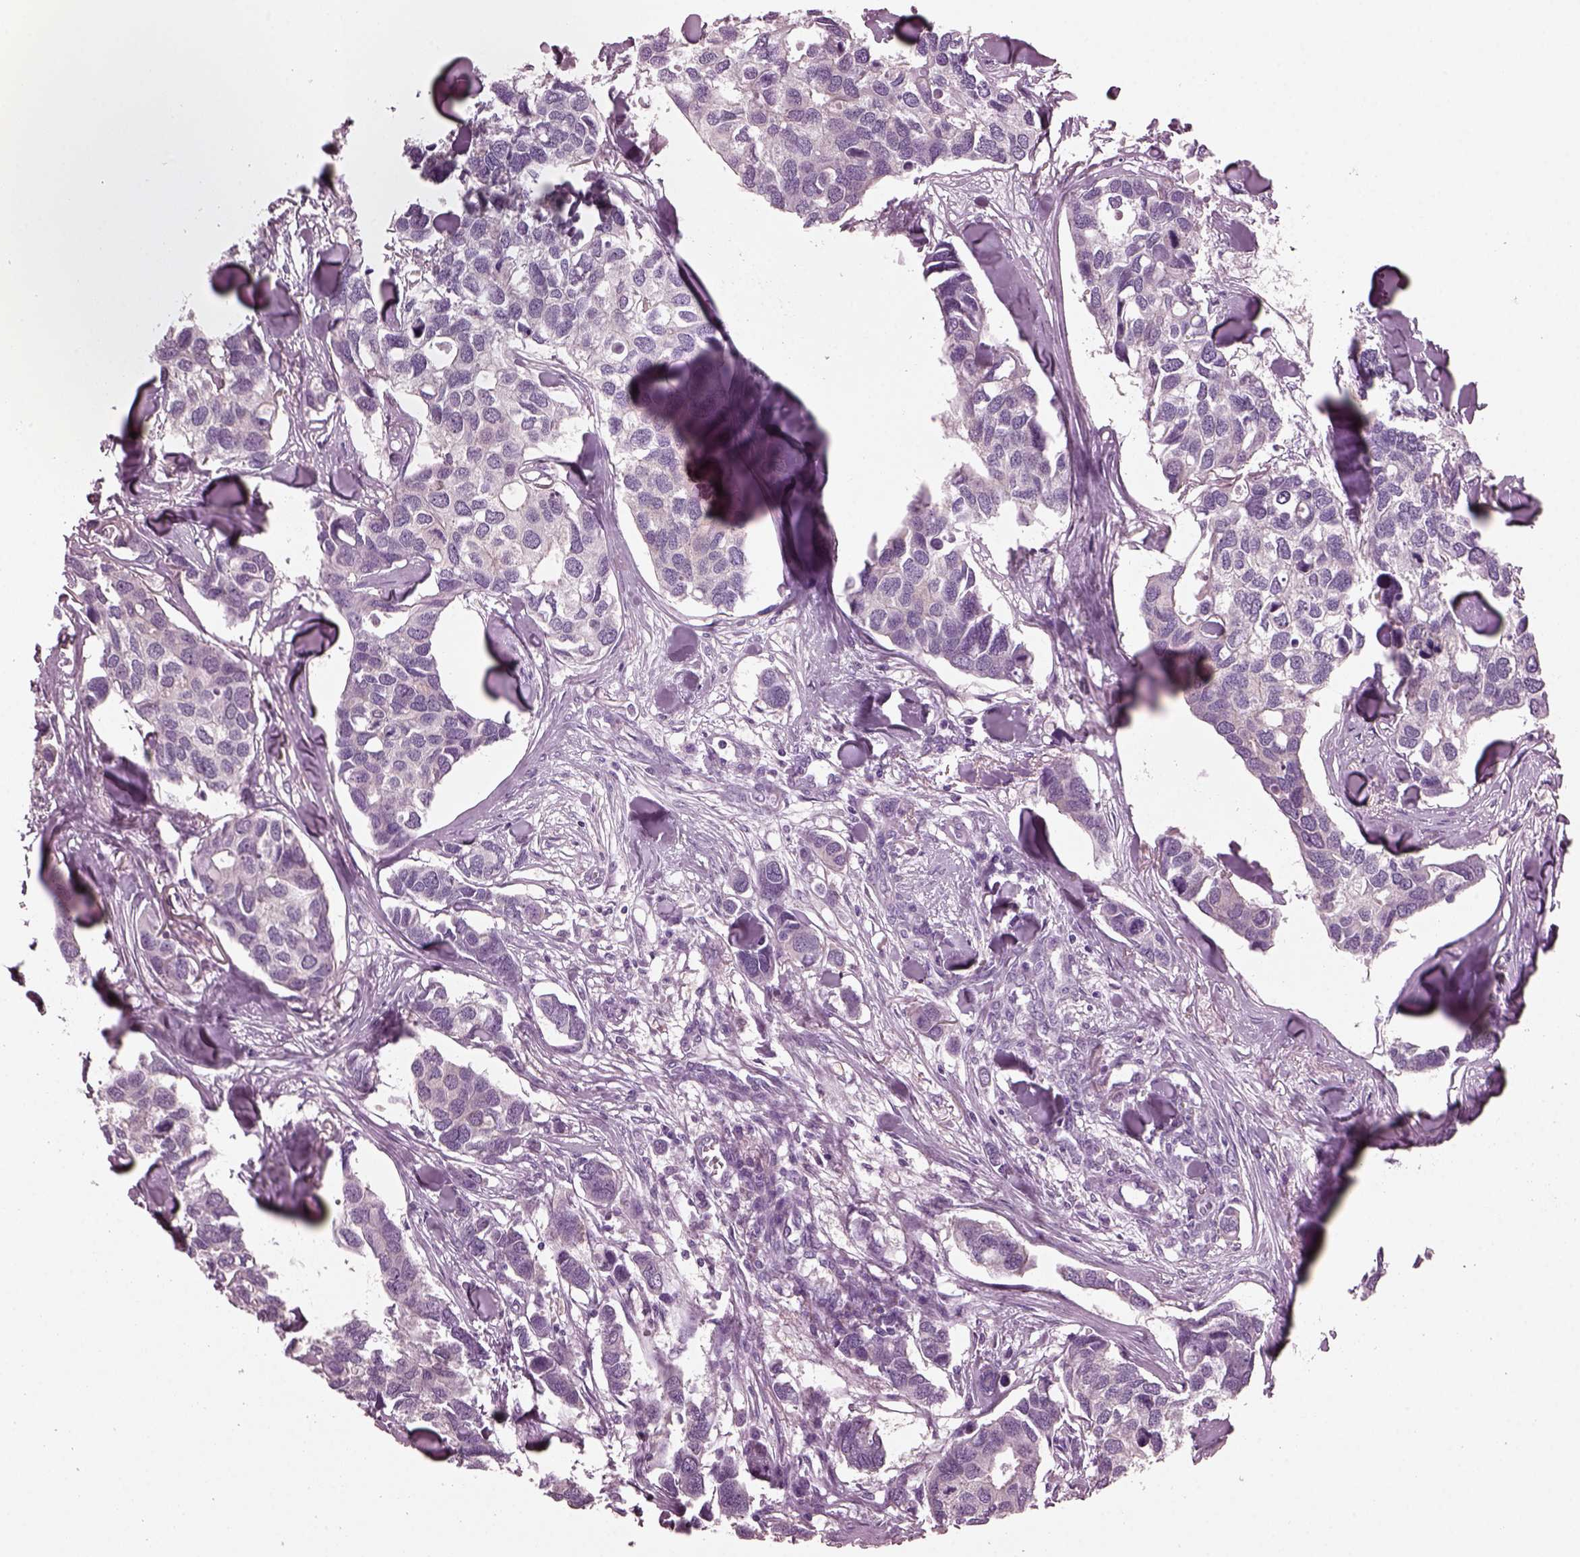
{"staining": {"intensity": "negative", "quantity": "none", "location": "none"}, "tissue": "breast cancer", "cell_type": "Tumor cells", "image_type": "cancer", "snomed": [{"axis": "morphology", "description": "Duct carcinoma"}, {"axis": "topography", "description": "Breast"}], "caption": "Tumor cells are negative for brown protein staining in breast cancer. Nuclei are stained in blue.", "gene": "SHTN1", "patient": {"sex": "female", "age": 83}}